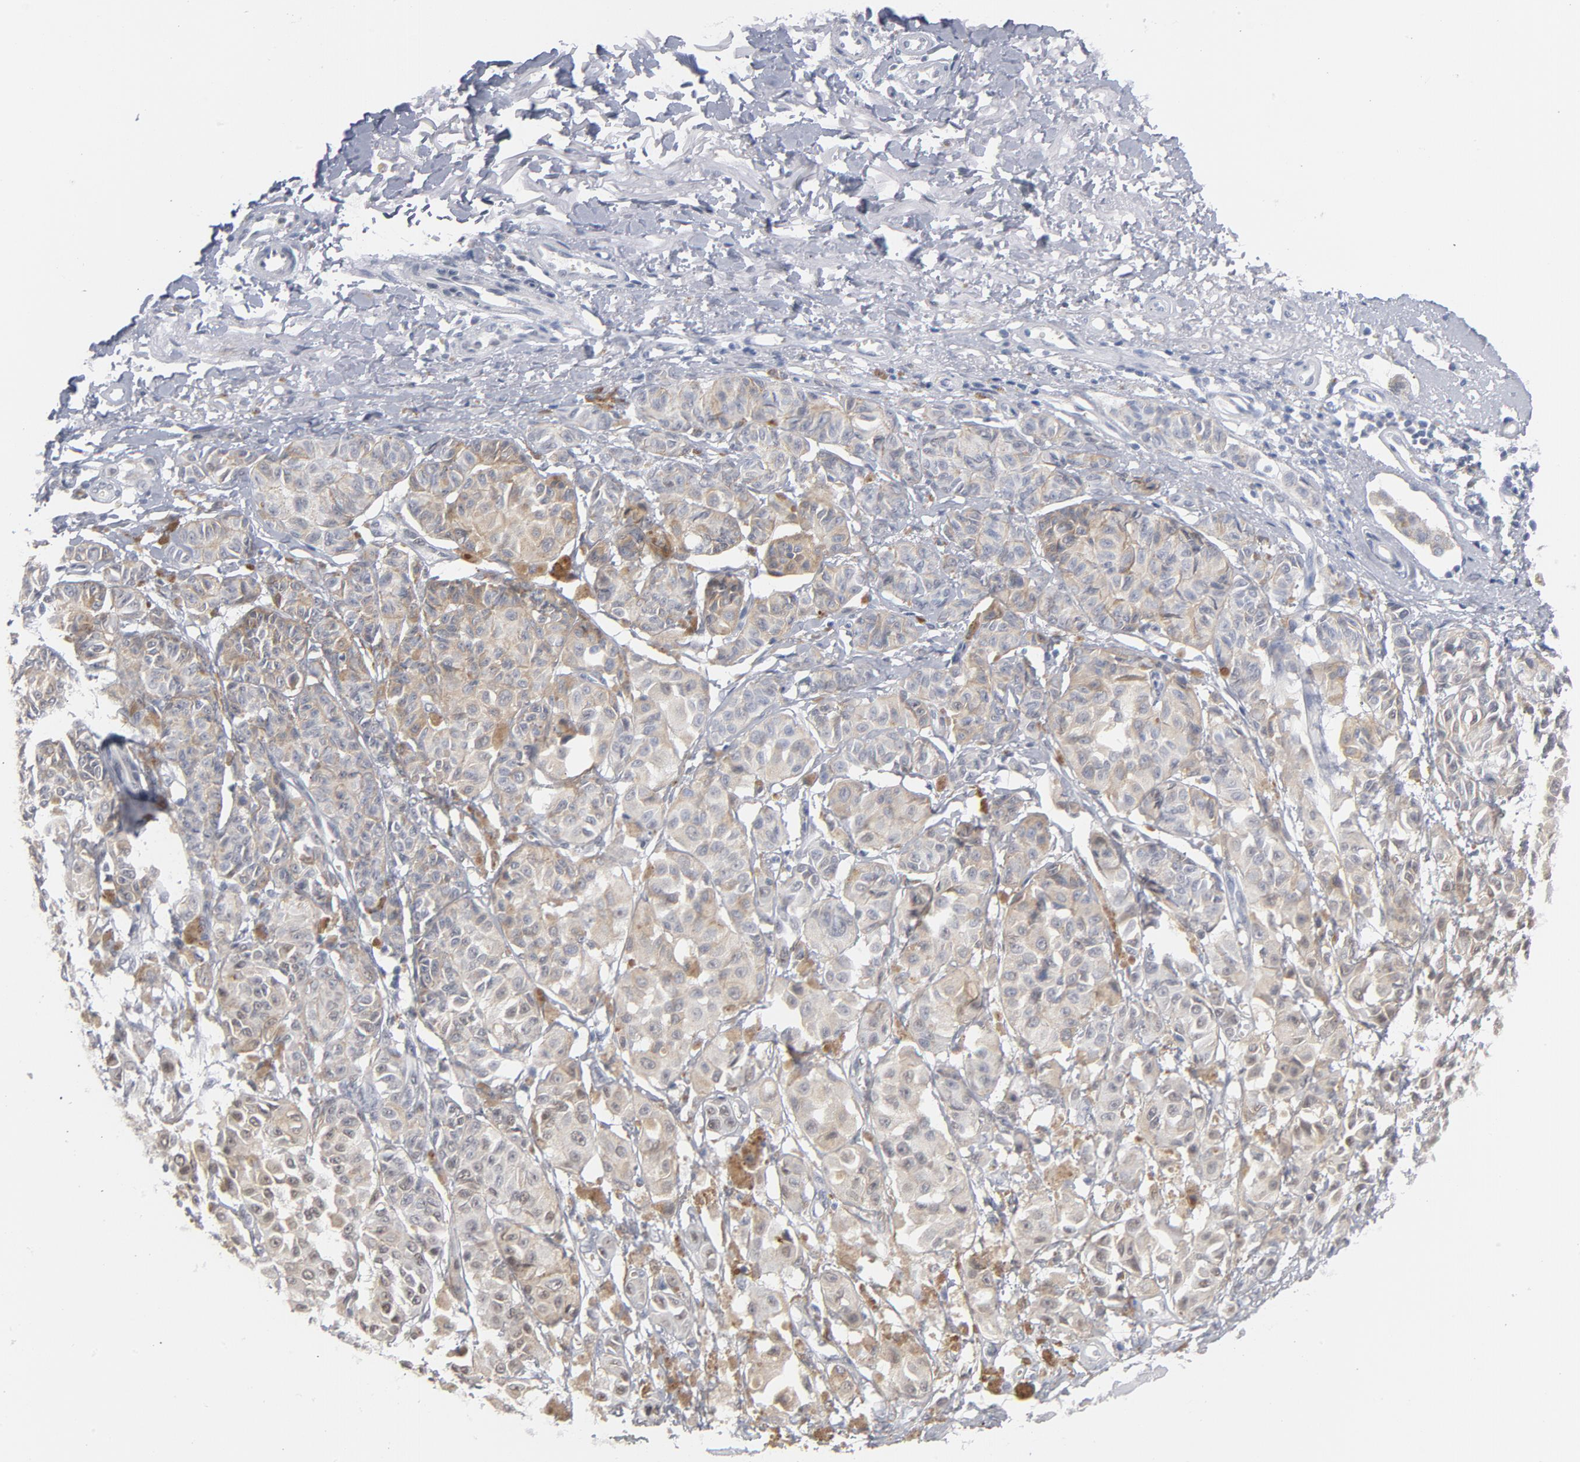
{"staining": {"intensity": "weak", "quantity": "25%-75%", "location": "cytoplasmic/membranous"}, "tissue": "melanoma", "cell_type": "Tumor cells", "image_type": "cancer", "snomed": [{"axis": "morphology", "description": "Malignant melanoma, NOS"}, {"axis": "topography", "description": "Skin"}], "caption": "Brown immunohistochemical staining in human melanoma exhibits weak cytoplasmic/membranous positivity in about 25%-75% of tumor cells.", "gene": "BAP1", "patient": {"sex": "male", "age": 76}}